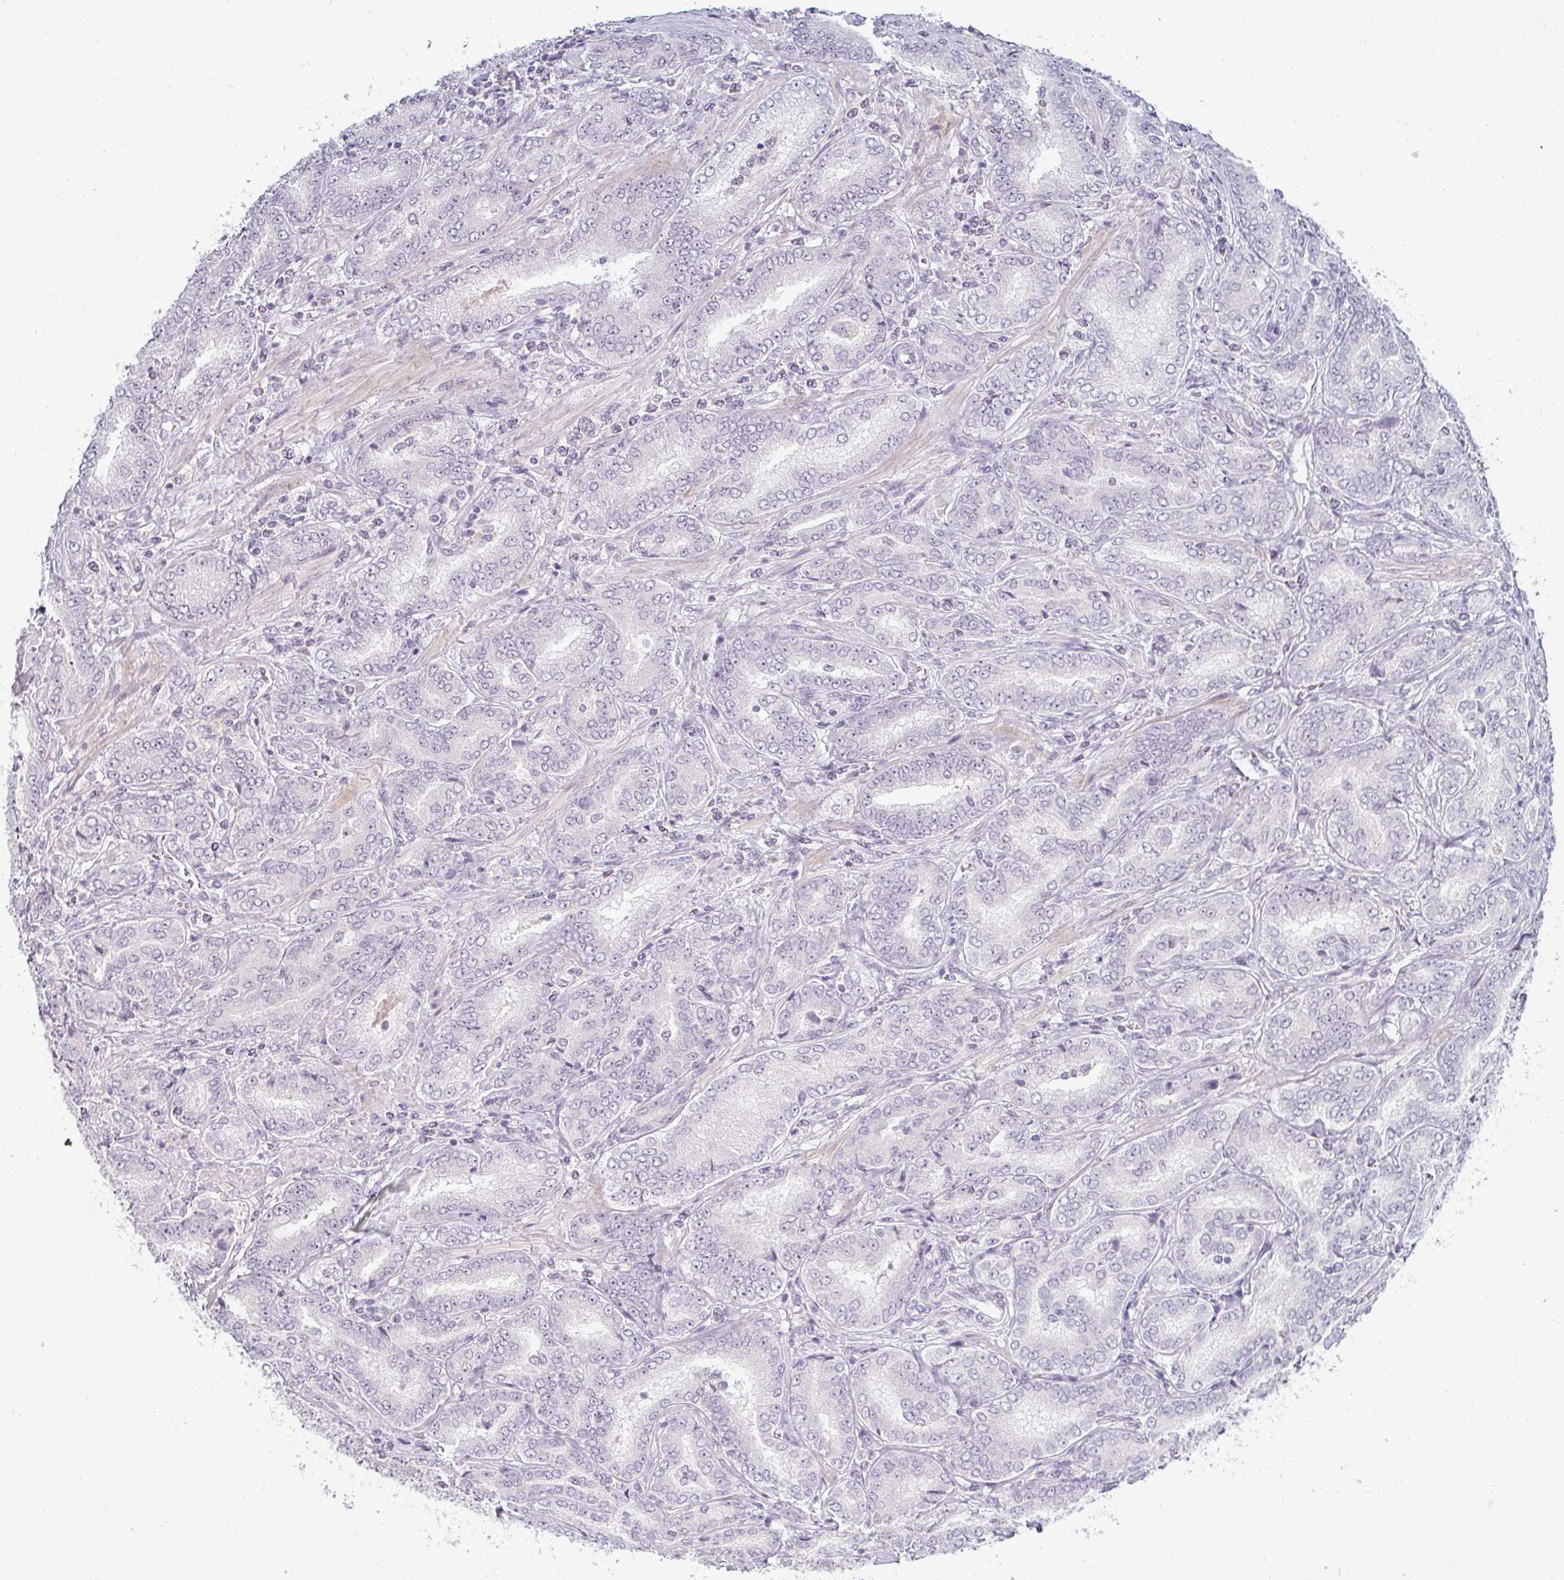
{"staining": {"intensity": "negative", "quantity": "none", "location": "none"}, "tissue": "prostate cancer", "cell_type": "Tumor cells", "image_type": "cancer", "snomed": [{"axis": "morphology", "description": "Adenocarcinoma, High grade"}, {"axis": "topography", "description": "Prostate"}], "caption": "High magnification brightfield microscopy of prostate high-grade adenocarcinoma stained with DAB (brown) and counterstained with hematoxylin (blue): tumor cells show no significant positivity. The staining is performed using DAB brown chromogen with nuclei counter-stained in using hematoxylin.", "gene": "PPFIA4", "patient": {"sex": "male", "age": 72}}